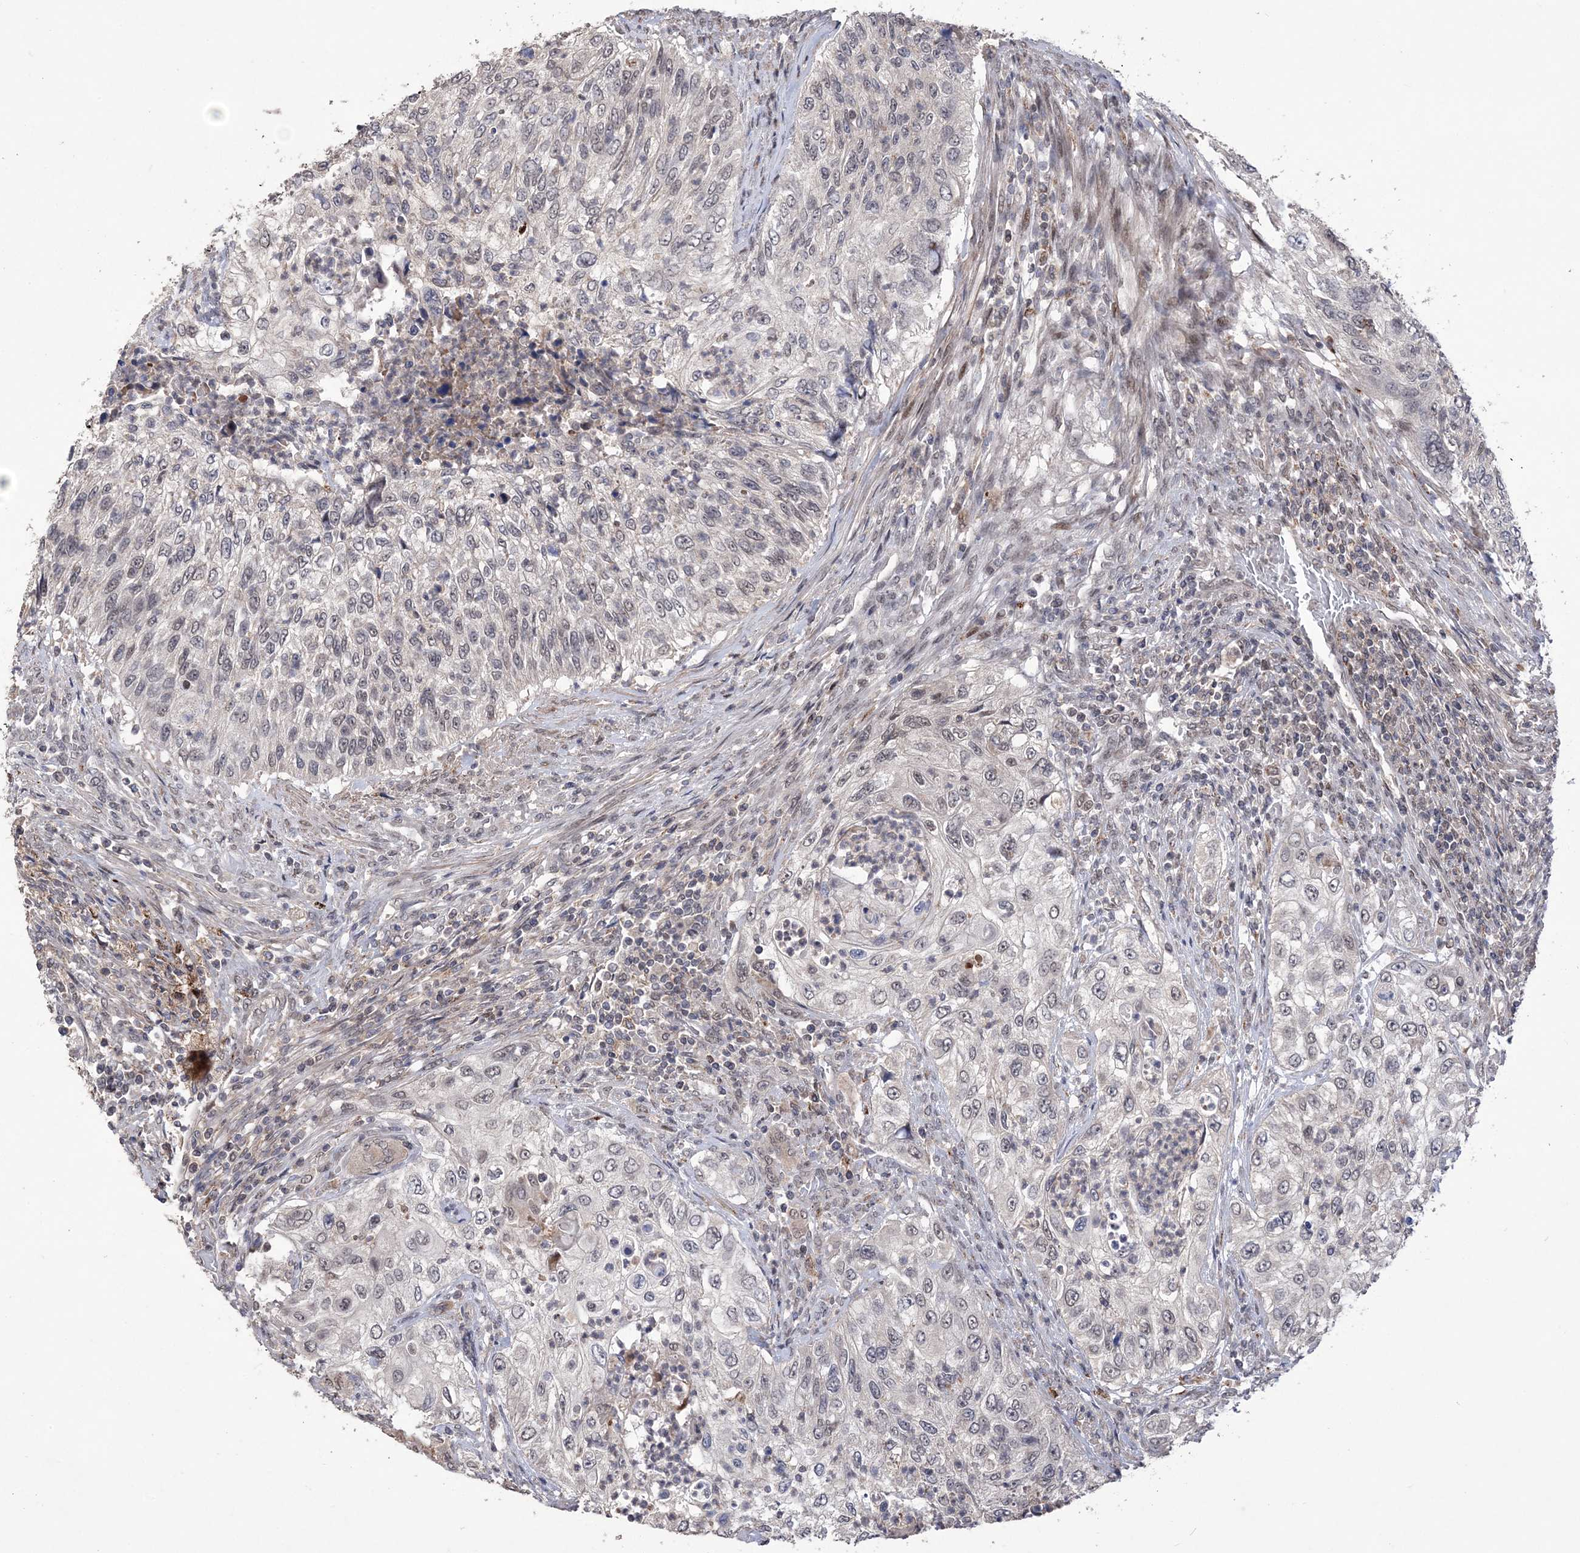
{"staining": {"intensity": "weak", "quantity": "<25%", "location": "nuclear"}, "tissue": "urothelial cancer", "cell_type": "Tumor cells", "image_type": "cancer", "snomed": [{"axis": "morphology", "description": "Urothelial carcinoma, High grade"}, {"axis": "topography", "description": "Urinary bladder"}], "caption": "Urothelial cancer was stained to show a protein in brown. There is no significant positivity in tumor cells.", "gene": "BOD1L1", "patient": {"sex": "female", "age": 60}}